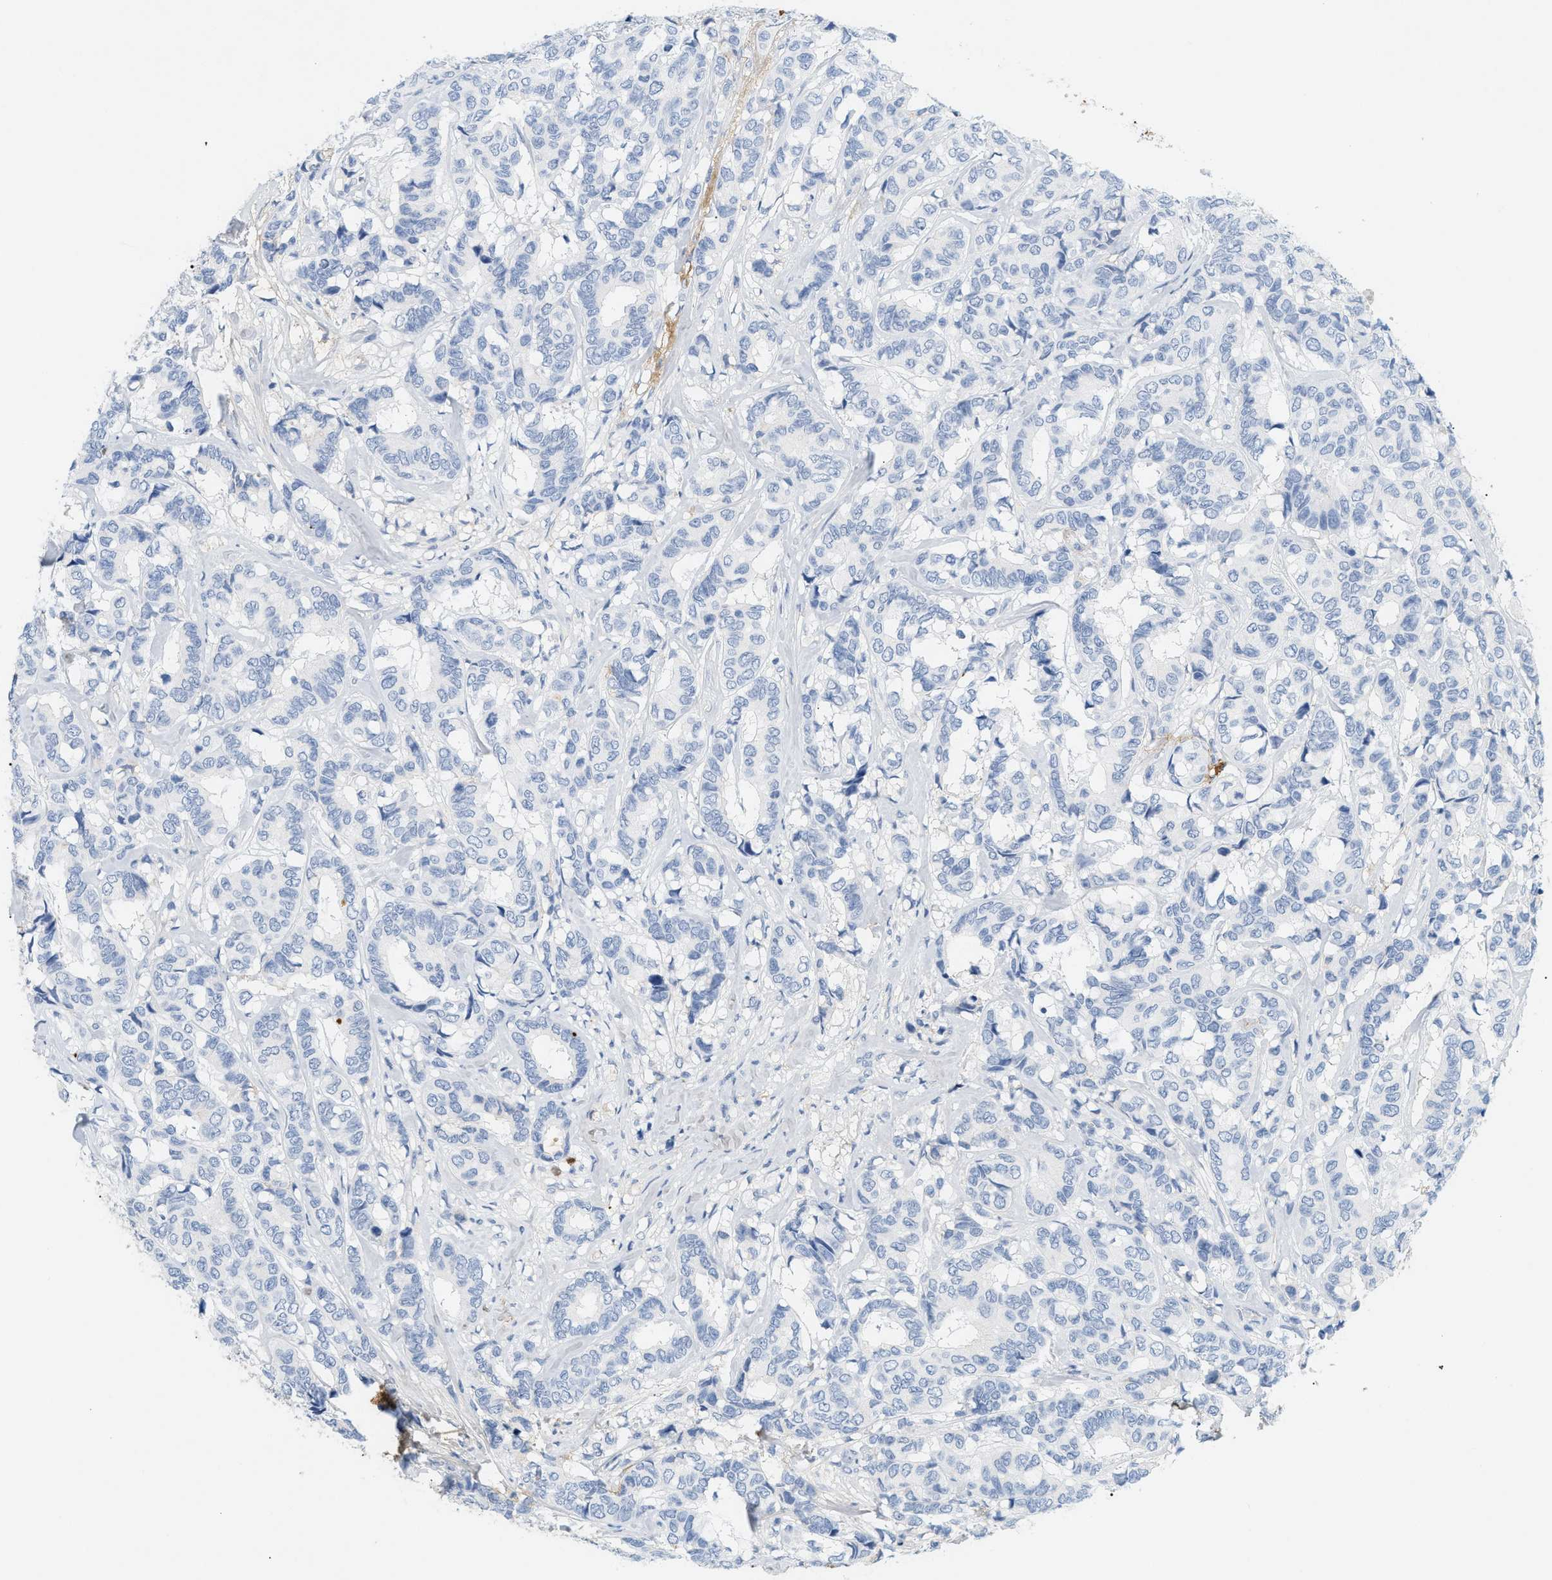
{"staining": {"intensity": "negative", "quantity": "none", "location": "none"}, "tissue": "breast cancer", "cell_type": "Tumor cells", "image_type": "cancer", "snomed": [{"axis": "morphology", "description": "Duct carcinoma"}, {"axis": "topography", "description": "Breast"}], "caption": "Immunohistochemical staining of human breast invasive ductal carcinoma displays no significant staining in tumor cells.", "gene": "CFH", "patient": {"sex": "female", "age": 87}}